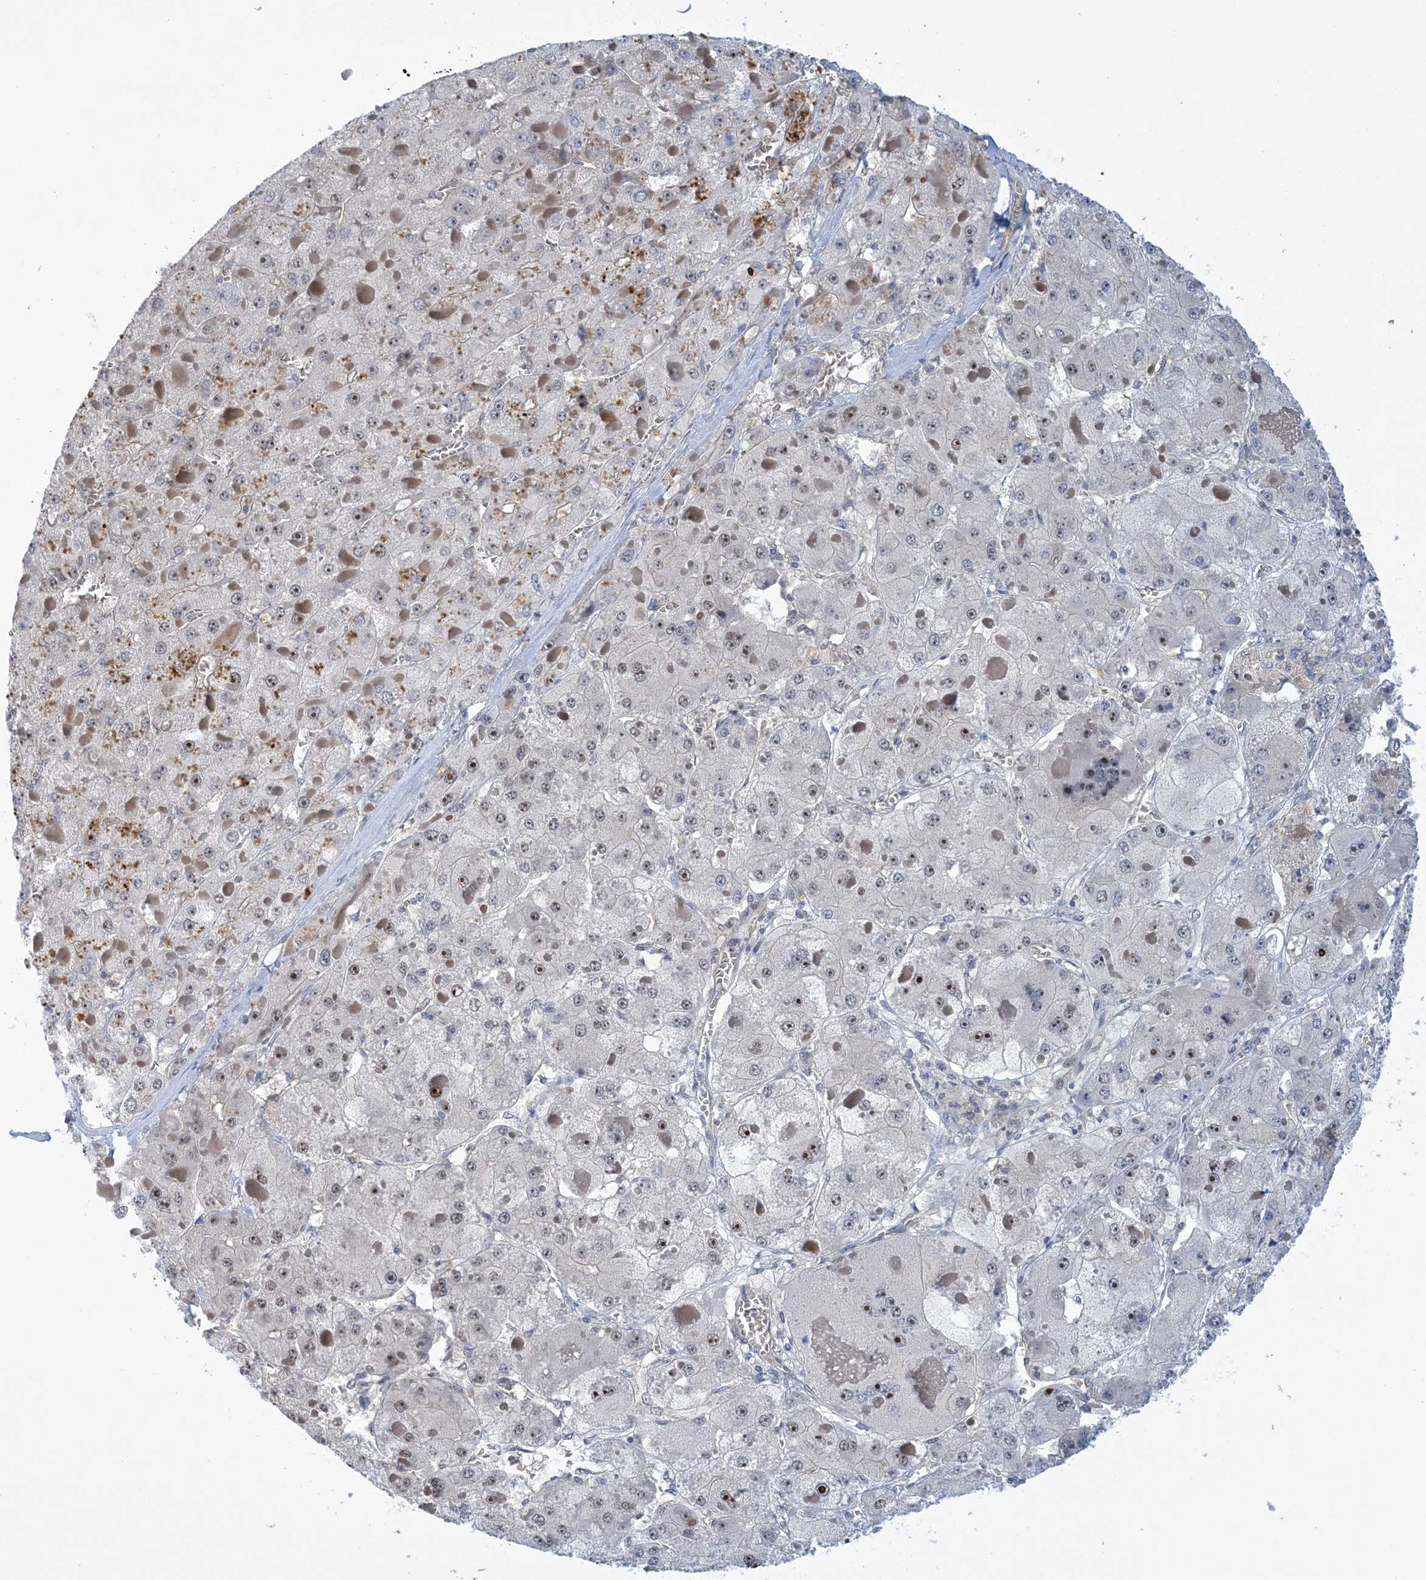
{"staining": {"intensity": "moderate", "quantity": "25%-75%", "location": "nuclear"}, "tissue": "liver cancer", "cell_type": "Tumor cells", "image_type": "cancer", "snomed": [{"axis": "morphology", "description": "Carcinoma, Hepatocellular, NOS"}, {"axis": "topography", "description": "Liver"}], "caption": "About 25%-75% of tumor cells in human liver cancer (hepatocellular carcinoma) demonstrate moderate nuclear protein positivity as visualized by brown immunohistochemical staining.", "gene": "UBE2E1", "patient": {"sex": "female", "age": 73}}